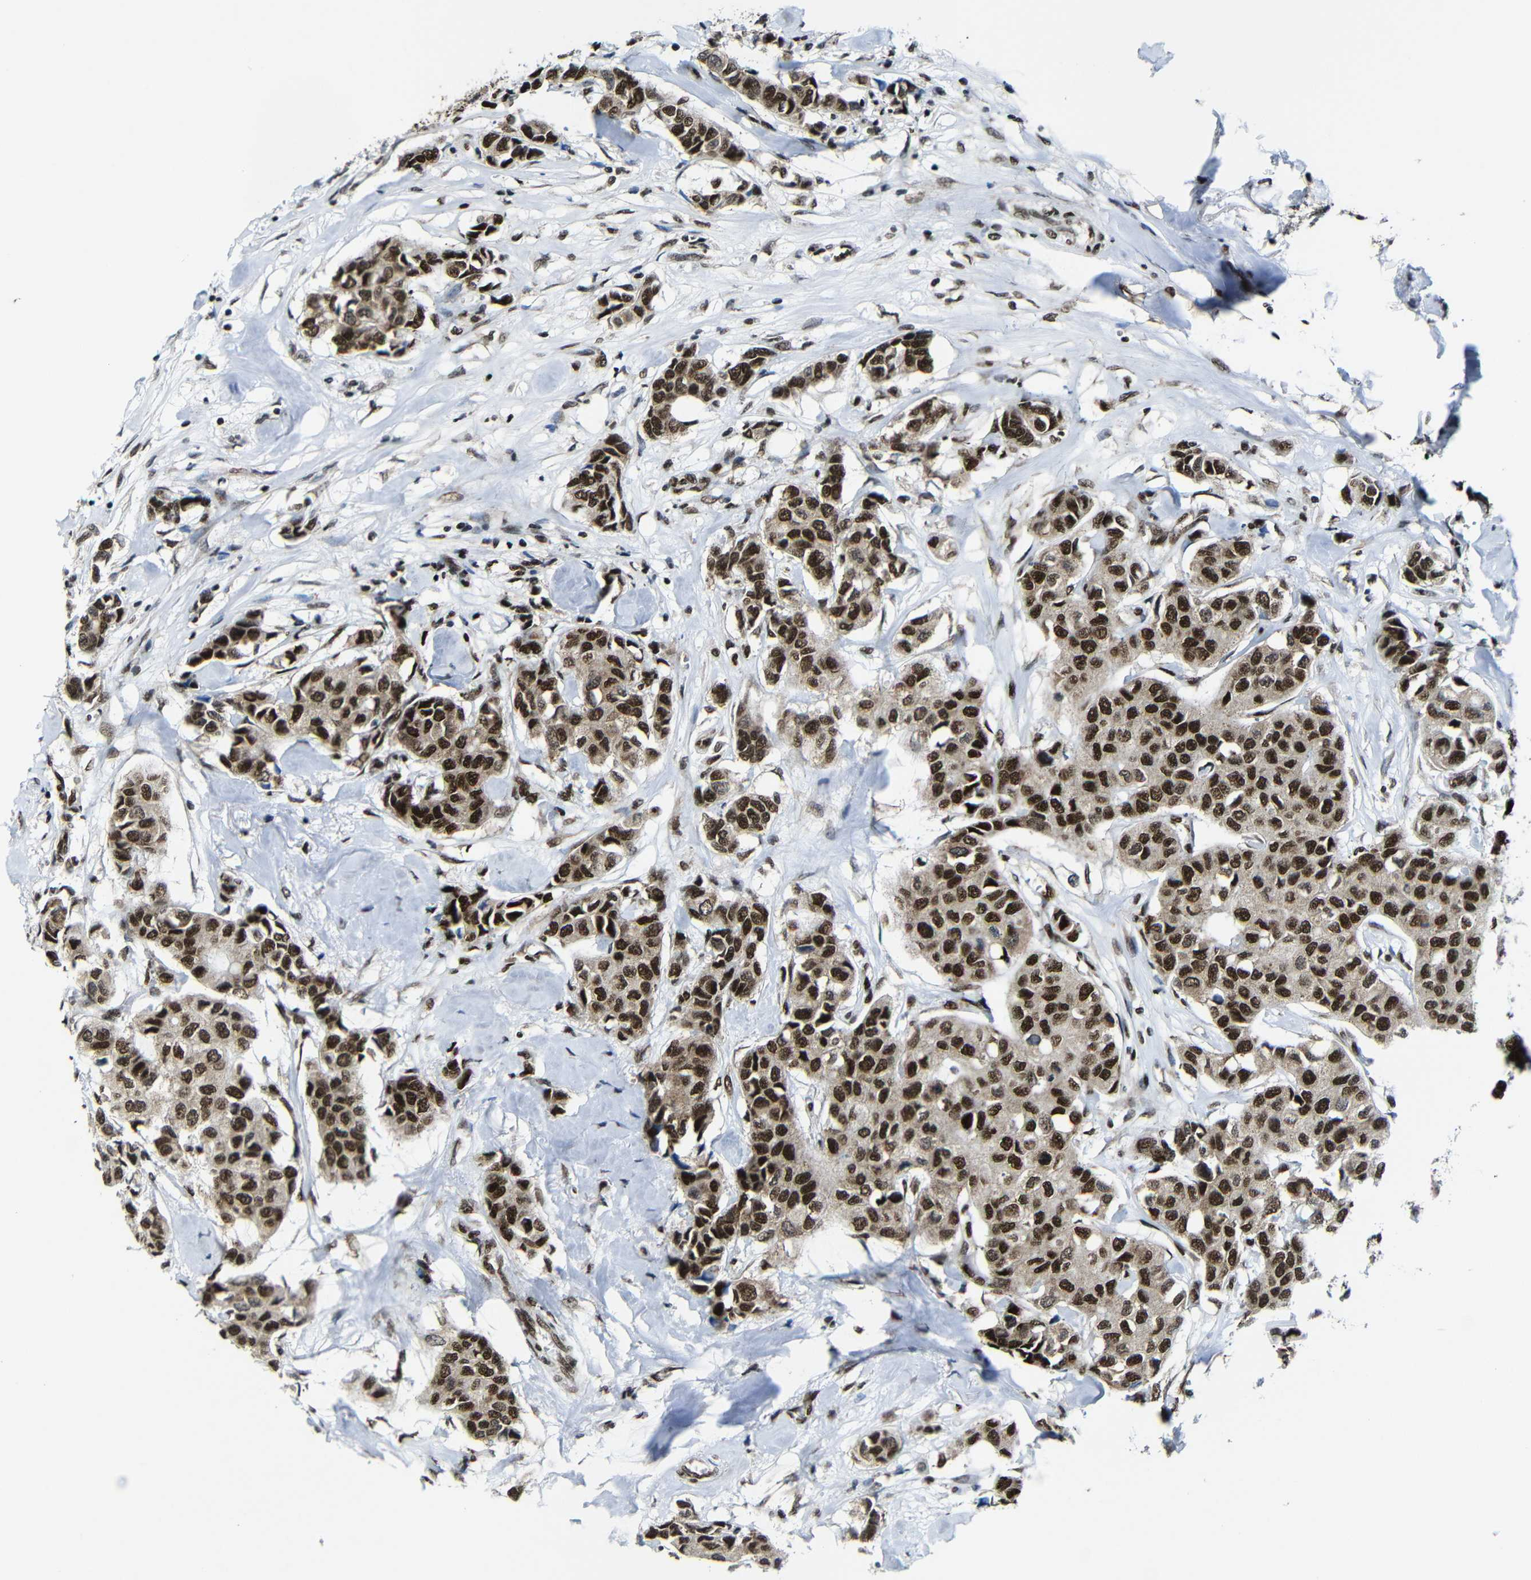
{"staining": {"intensity": "strong", "quantity": ">75%", "location": "nuclear"}, "tissue": "breast cancer", "cell_type": "Tumor cells", "image_type": "cancer", "snomed": [{"axis": "morphology", "description": "Duct carcinoma"}, {"axis": "topography", "description": "Breast"}], "caption": "Immunohistochemical staining of human breast cancer (invasive ductal carcinoma) shows strong nuclear protein expression in approximately >75% of tumor cells.", "gene": "PTBP1", "patient": {"sex": "female", "age": 80}}